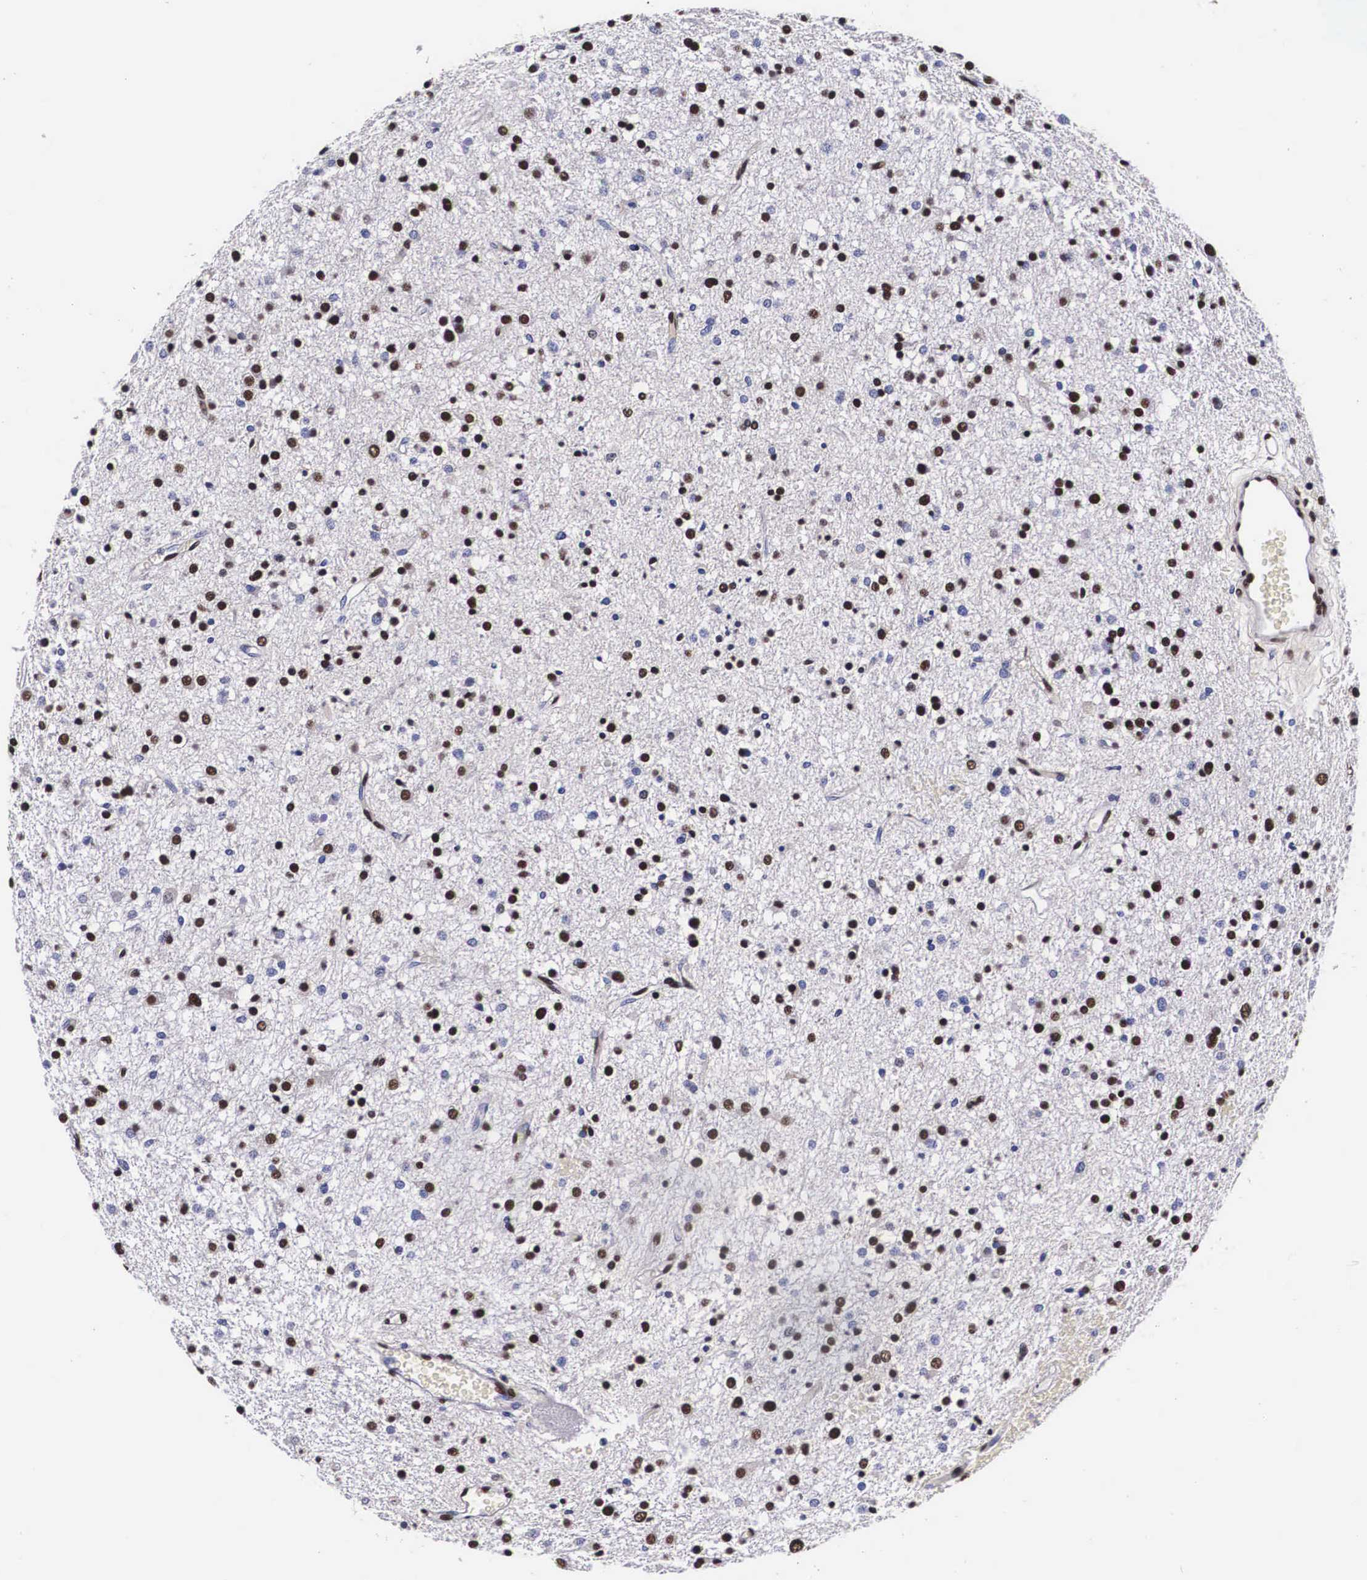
{"staining": {"intensity": "moderate", "quantity": "25%-75%", "location": "nuclear"}, "tissue": "glioma", "cell_type": "Tumor cells", "image_type": "cancer", "snomed": [{"axis": "morphology", "description": "Glioma, malignant, Low grade"}, {"axis": "topography", "description": "Brain"}], "caption": "Protein analysis of glioma tissue reveals moderate nuclear staining in approximately 25%-75% of tumor cells.", "gene": "PABPN1", "patient": {"sex": "female", "age": 36}}